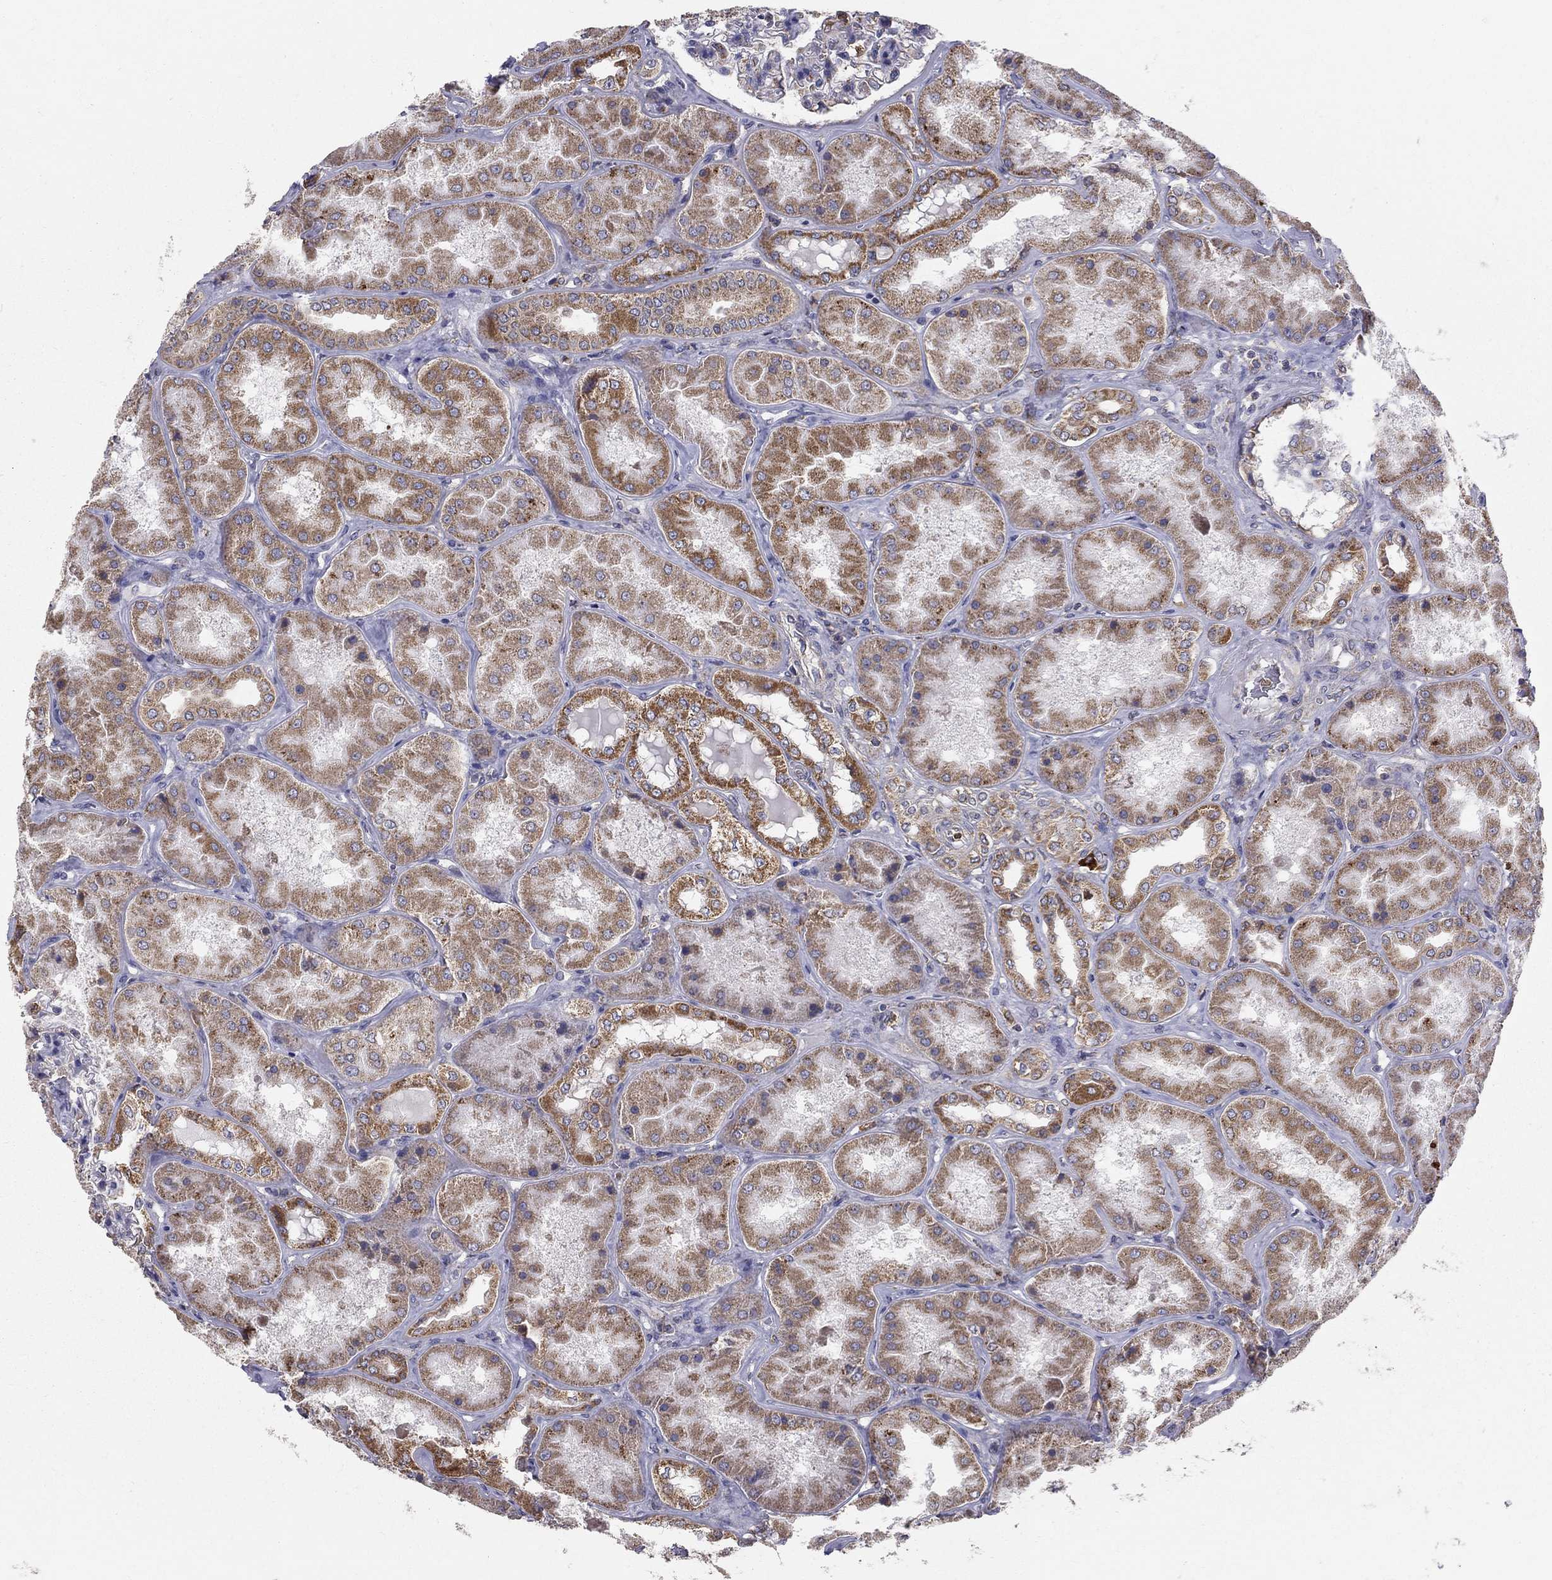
{"staining": {"intensity": "negative", "quantity": "none", "location": "none"}, "tissue": "kidney", "cell_type": "Cells in glomeruli", "image_type": "normal", "snomed": [{"axis": "morphology", "description": "Normal tissue, NOS"}, {"axis": "topography", "description": "Kidney"}], "caption": "Cells in glomeruli show no significant positivity in normal kidney. The staining was performed using DAB to visualize the protein expression in brown, while the nuclei were stained in blue with hematoxylin (Magnification: 20x).", "gene": "PRDX4", "patient": {"sex": "female", "age": 56}}